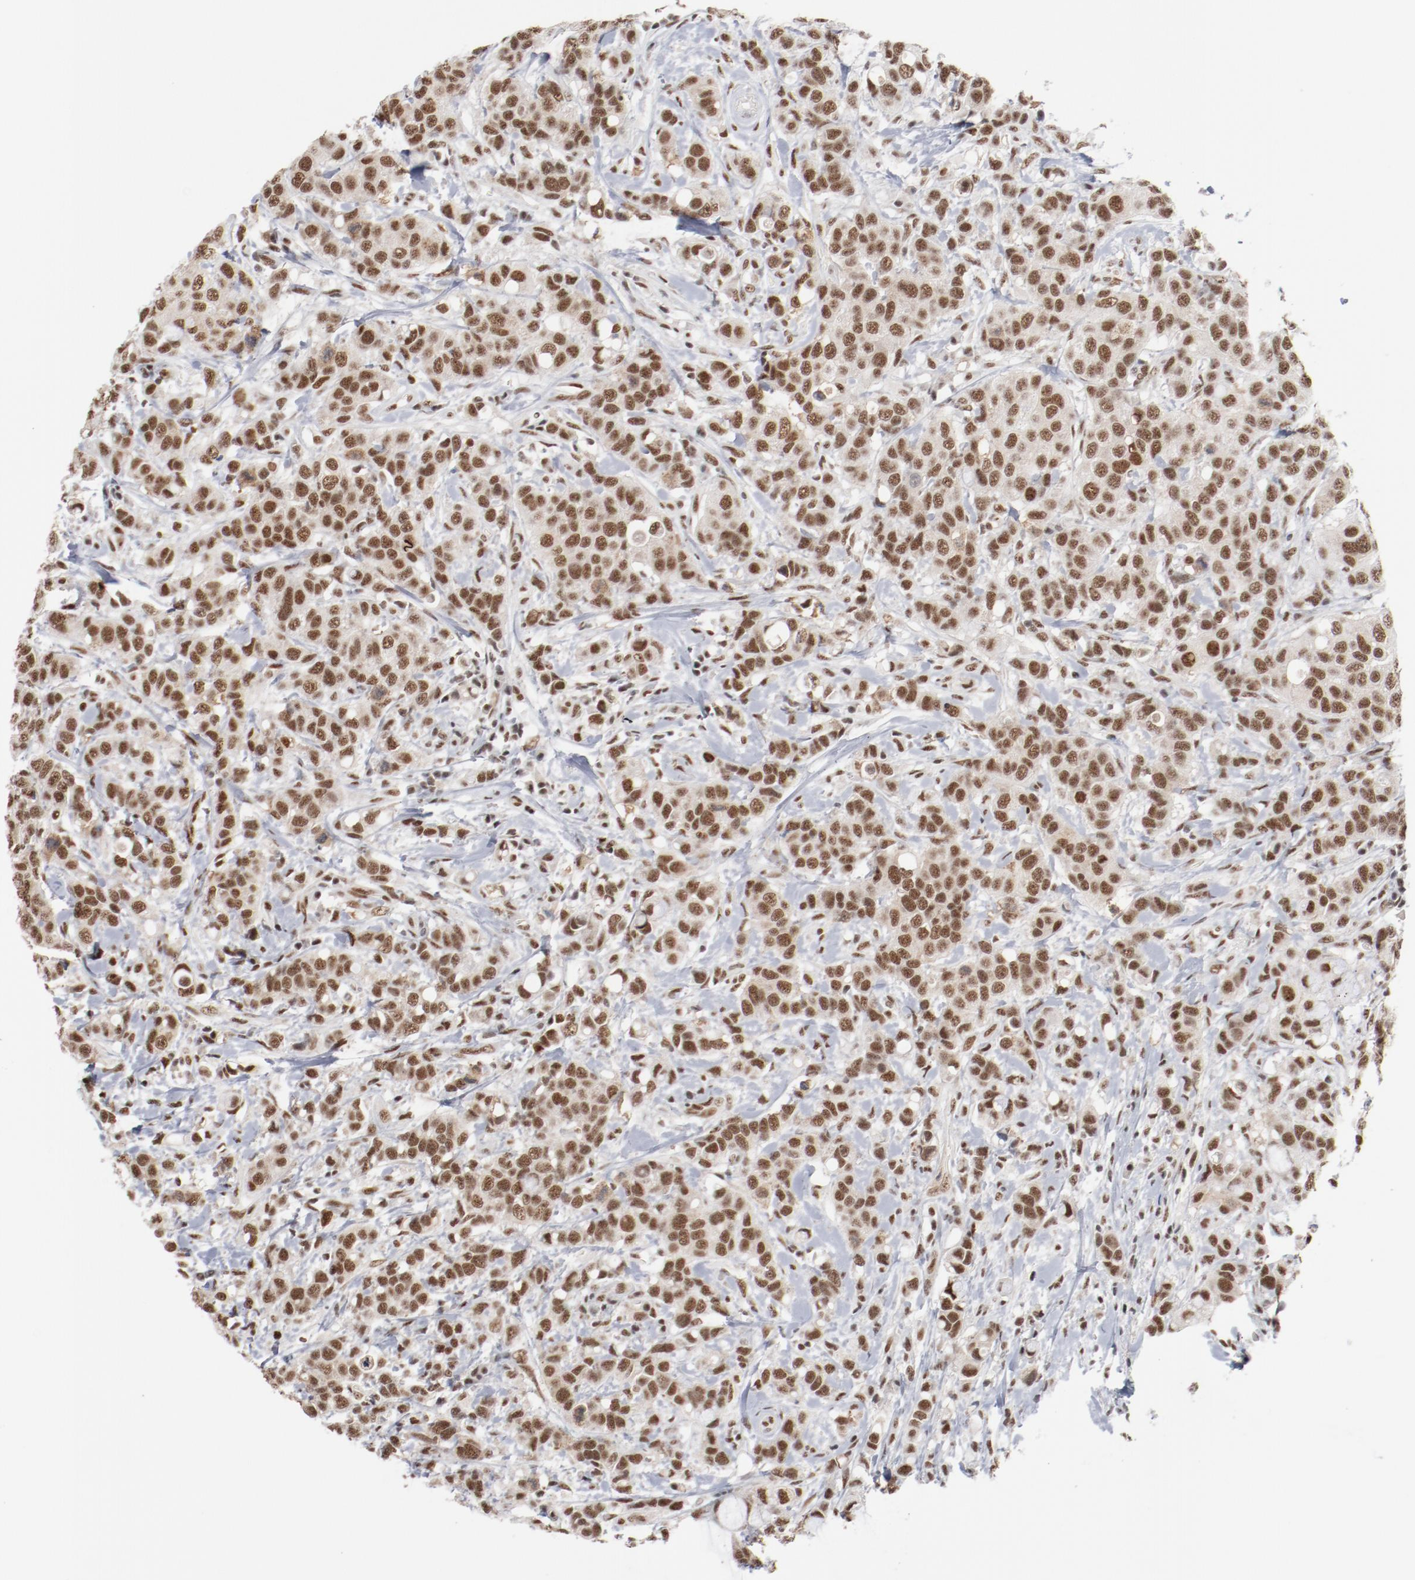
{"staining": {"intensity": "moderate", "quantity": ">75%", "location": "nuclear"}, "tissue": "breast cancer", "cell_type": "Tumor cells", "image_type": "cancer", "snomed": [{"axis": "morphology", "description": "Duct carcinoma"}, {"axis": "topography", "description": "Breast"}], "caption": "The image exhibits immunohistochemical staining of breast cancer (infiltrating ductal carcinoma). There is moderate nuclear expression is identified in approximately >75% of tumor cells.", "gene": "BUB3", "patient": {"sex": "female", "age": 27}}